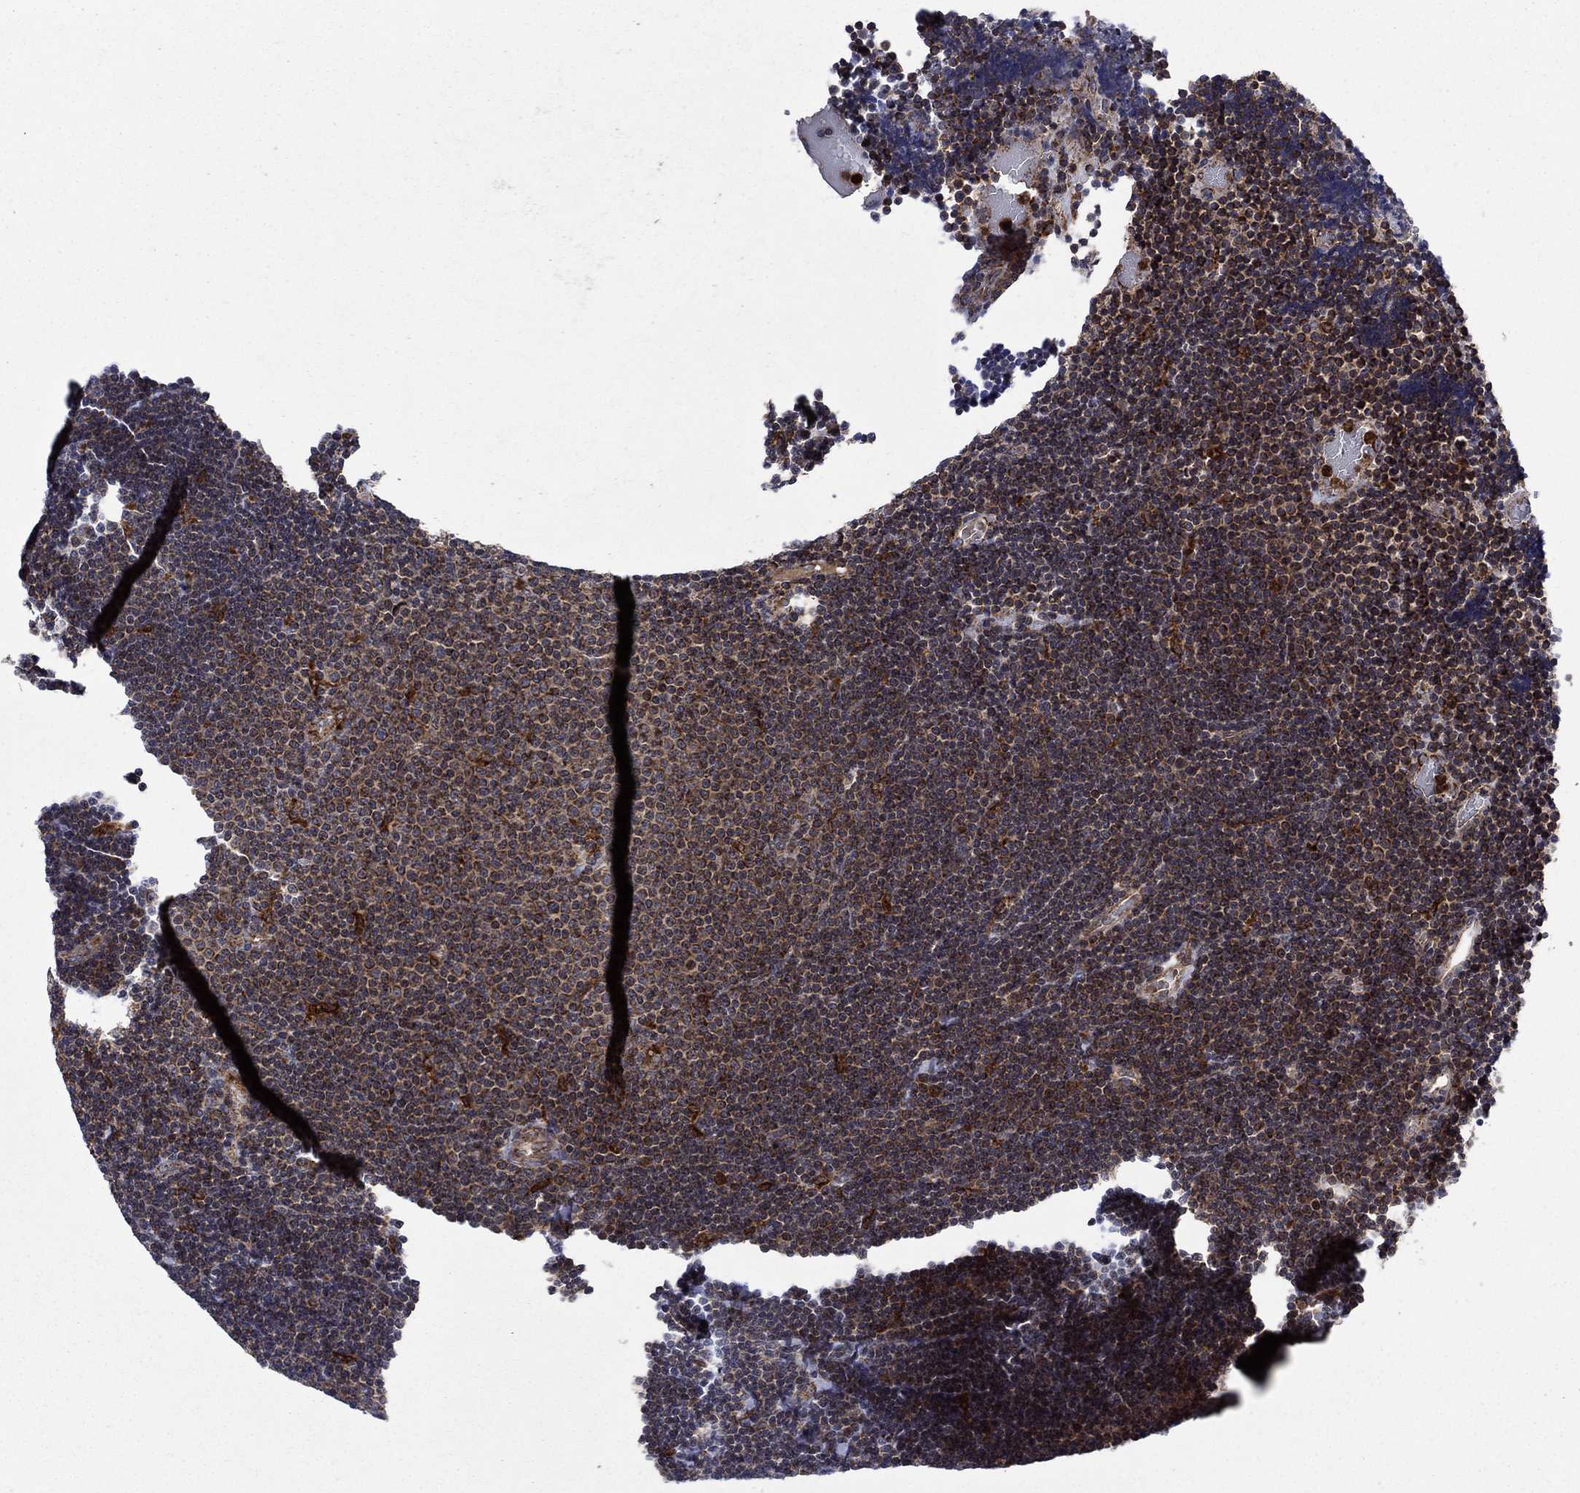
{"staining": {"intensity": "strong", "quantity": "<25%", "location": "cytoplasmic/membranous"}, "tissue": "lymphoma", "cell_type": "Tumor cells", "image_type": "cancer", "snomed": [{"axis": "morphology", "description": "Malignant lymphoma, non-Hodgkin's type, Low grade"}, {"axis": "topography", "description": "Brain"}], "caption": "DAB immunohistochemical staining of lymphoma displays strong cytoplasmic/membranous protein staining in approximately <25% of tumor cells.", "gene": "RNF19B", "patient": {"sex": "female", "age": 66}}